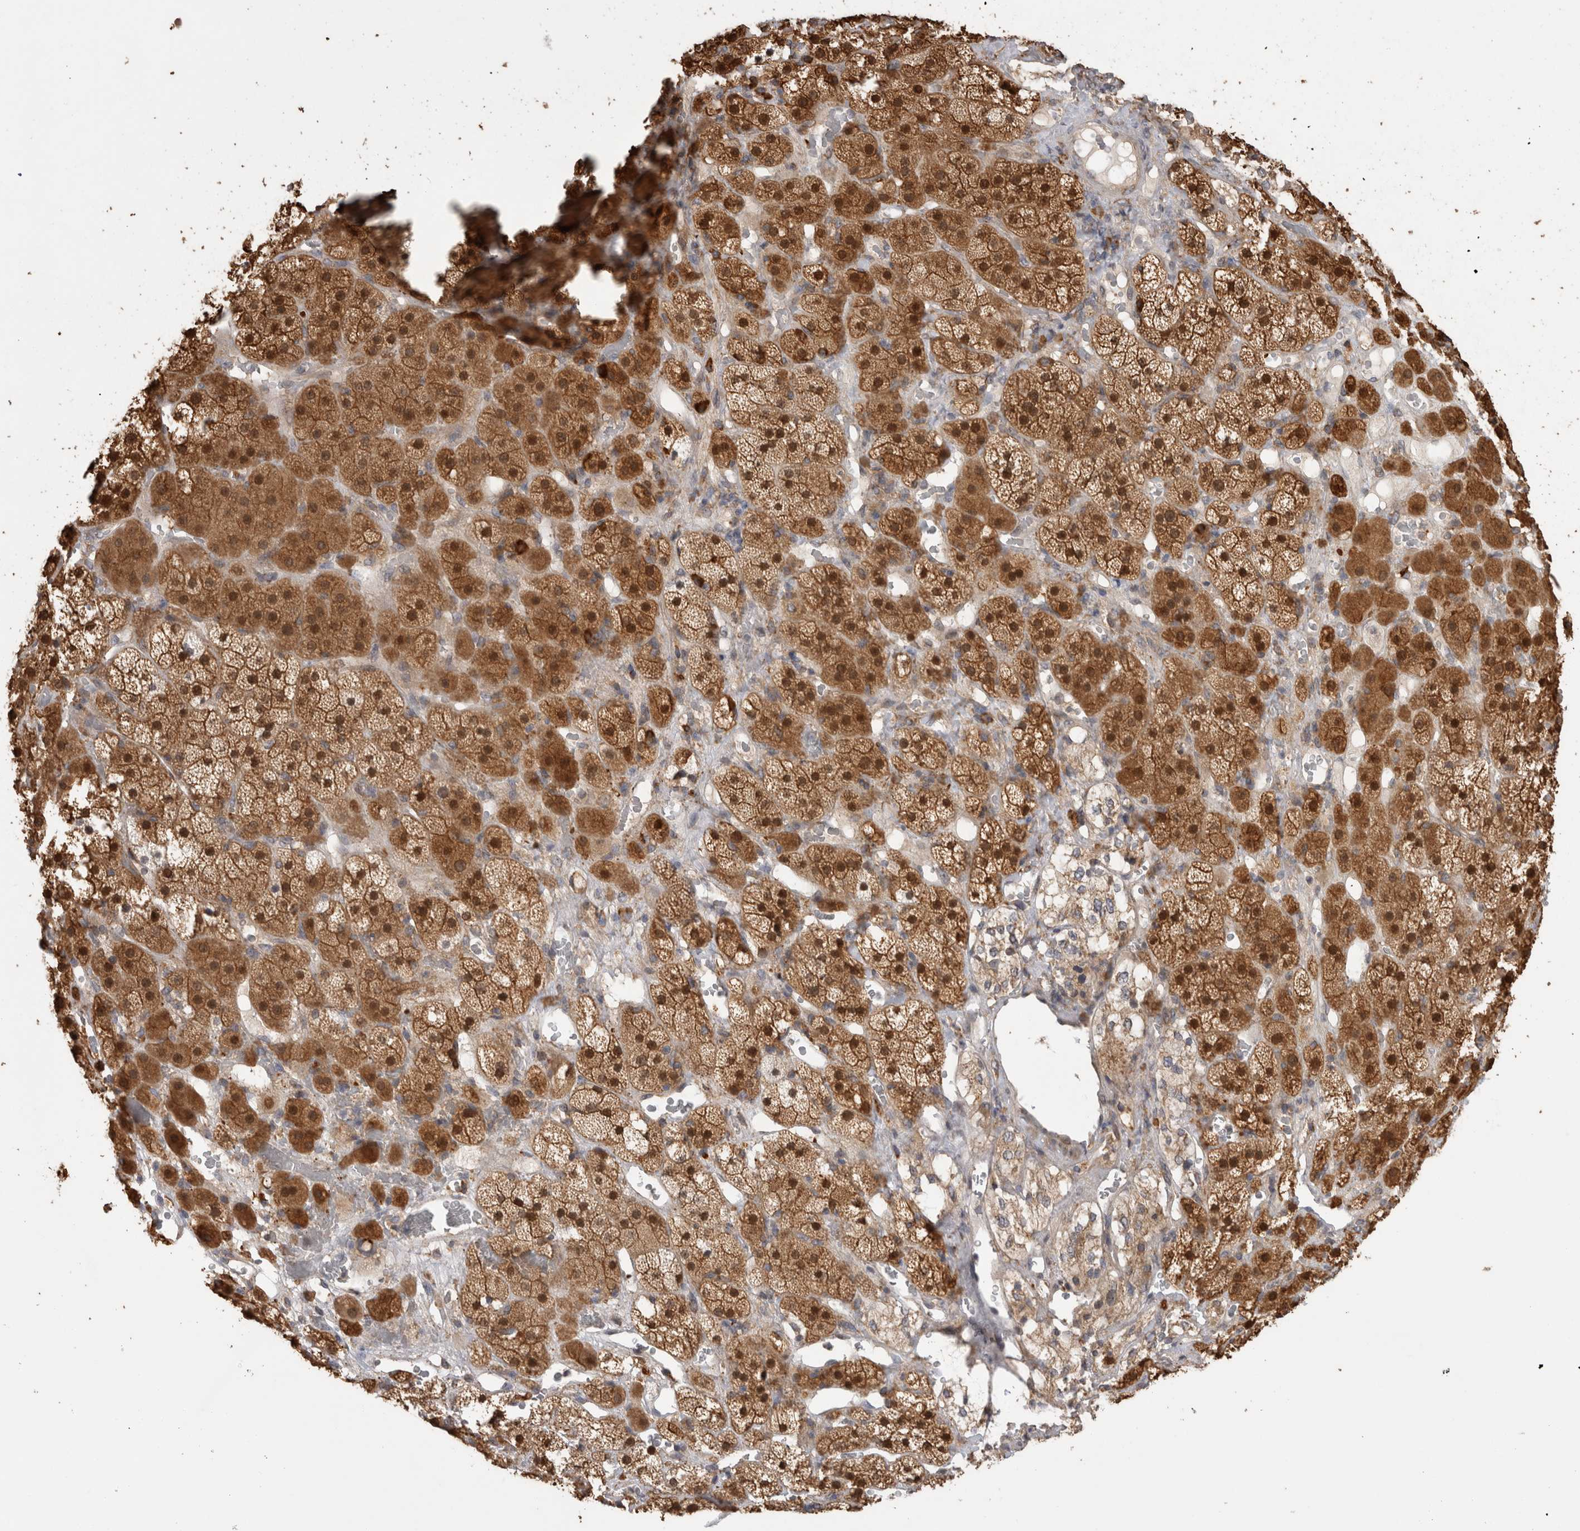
{"staining": {"intensity": "strong", "quantity": ">75%", "location": "cytoplasmic/membranous,nuclear"}, "tissue": "adrenal gland", "cell_type": "Glandular cells", "image_type": "normal", "snomed": [{"axis": "morphology", "description": "Normal tissue, NOS"}, {"axis": "topography", "description": "Adrenal gland"}], "caption": "Immunohistochemical staining of benign human adrenal gland displays strong cytoplasmic/membranous,nuclear protein positivity in approximately >75% of glandular cells. Using DAB (brown) and hematoxylin (blue) stains, captured at high magnification using brightfield microscopy.", "gene": "TBCE", "patient": {"sex": "male", "age": 57}}